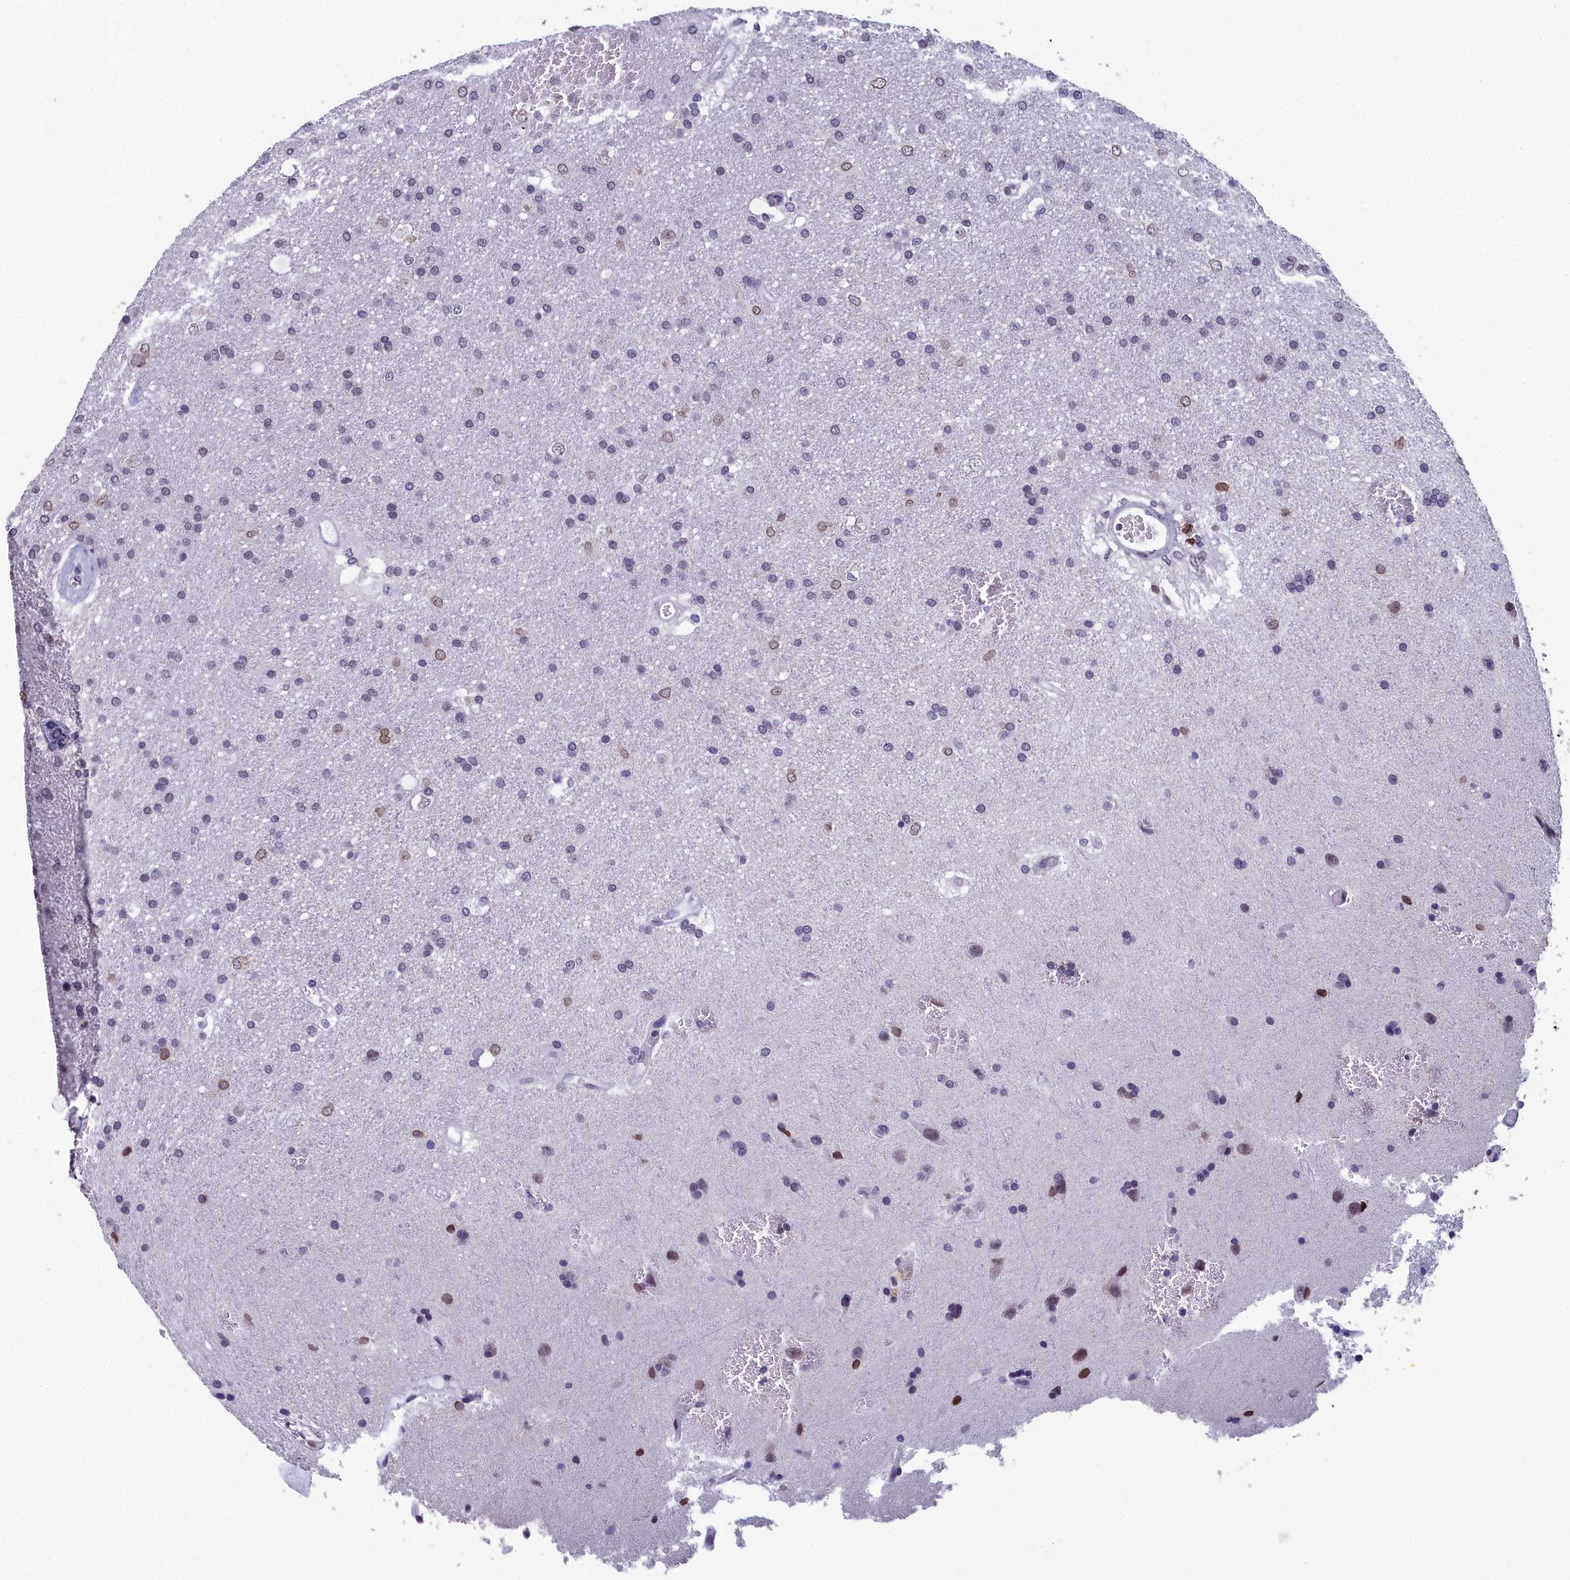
{"staining": {"intensity": "weak", "quantity": "<25%", "location": "nuclear"}, "tissue": "glioma", "cell_type": "Tumor cells", "image_type": "cancer", "snomed": [{"axis": "morphology", "description": "Glioma, malignant, Low grade"}, {"axis": "topography", "description": "Brain"}], "caption": "The histopathology image displays no significant positivity in tumor cells of glioma.", "gene": "CCDC97", "patient": {"sex": "male", "age": 66}}